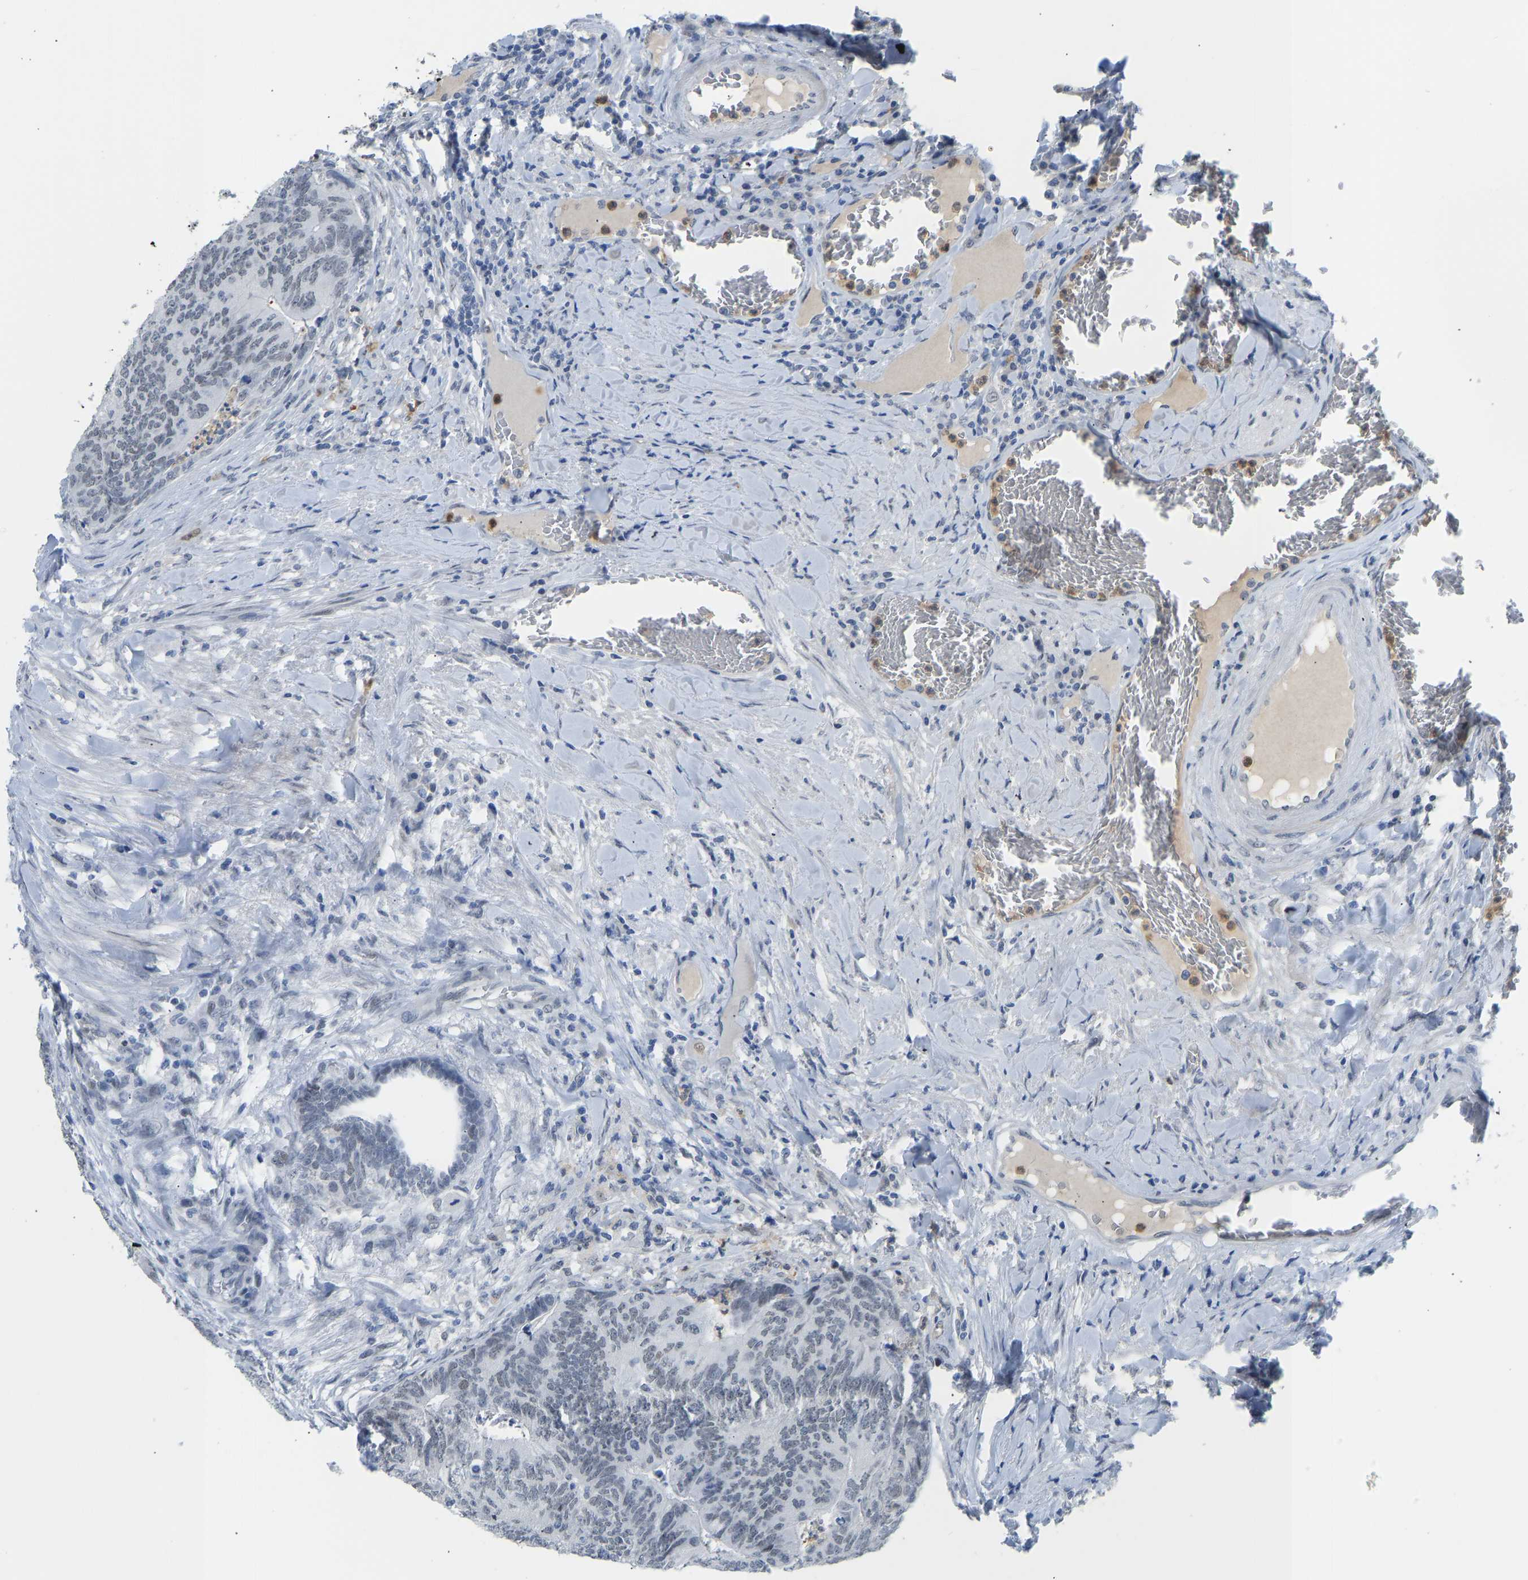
{"staining": {"intensity": "negative", "quantity": "none", "location": "none"}, "tissue": "colorectal cancer", "cell_type": "Tumor cells", "image_type": "cancer", "snomed": [{"axis": "morphology", "description": "Adenocarcinoma, NOS"}, {"axis": "topography", "description": "Colon"}], "caption": "High magnification brightfield microscopy of colorectal cancer stained with DAB (3,3'-diaminobenzidine) (brown) and counterstained with hematoxylin (blue): tumor cells show no significant expression.", "gene": "TXNDC2", "patient": {"sex": "female", "age": 67}}